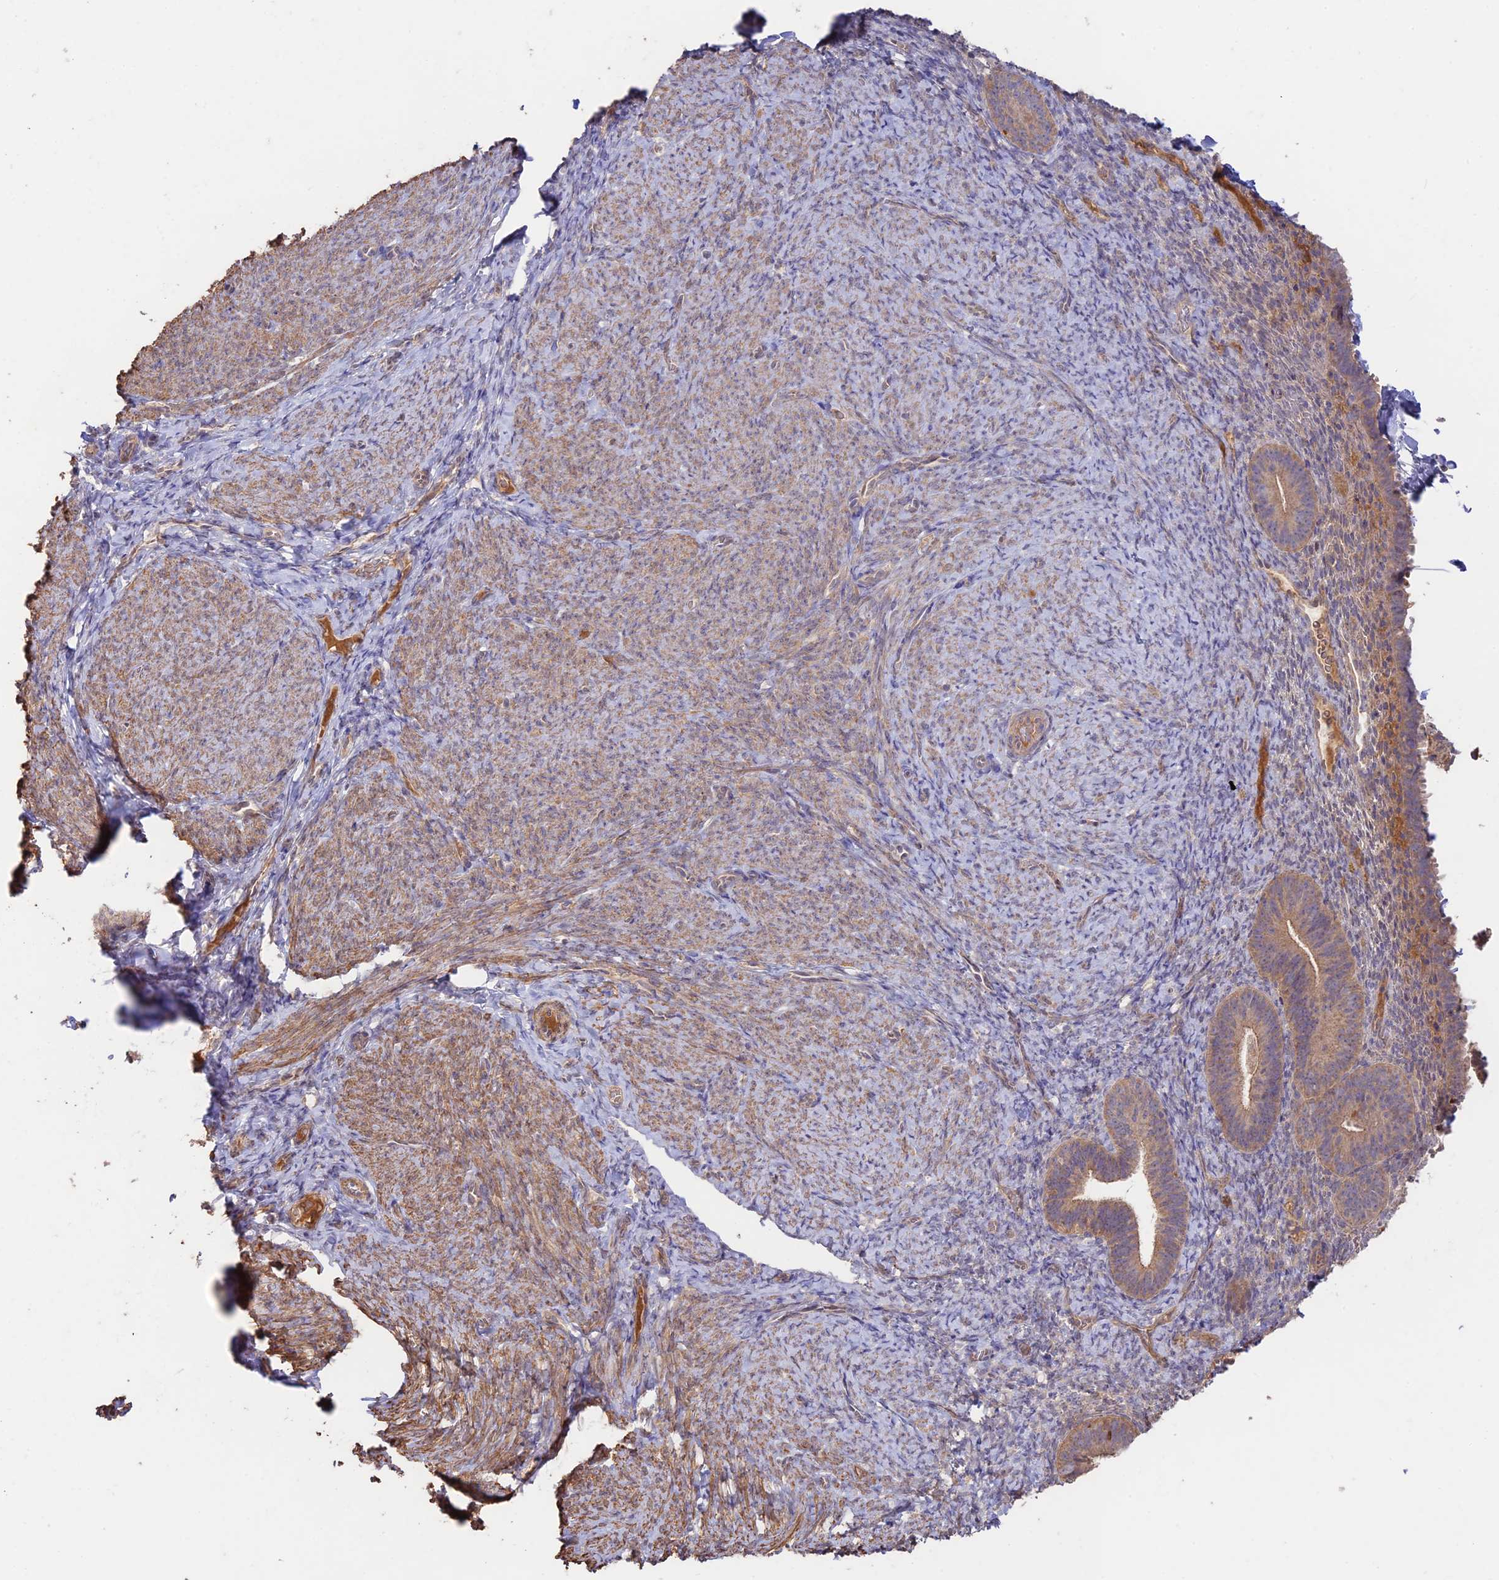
{"staining": {"intensity": "negative", "quantity": "none", "location": "none"}, "tissue": "endometrium", "cell_type": "Cells in endometrial stroma", "image_type": "normal", "snomed": [{"axis": "morphology", "description": "Normal tissue, NOS"}, {"axis": "topography", "description": "Endometrium"}], "caption": "There is no significant positivity in cells in endometrial stroma of endometrium. (Immunohistochemistry (ihc), brightfield microscopy, high magnification).", "gene": "CLCF1", "patient": {"sex": "female", "age": 65}}